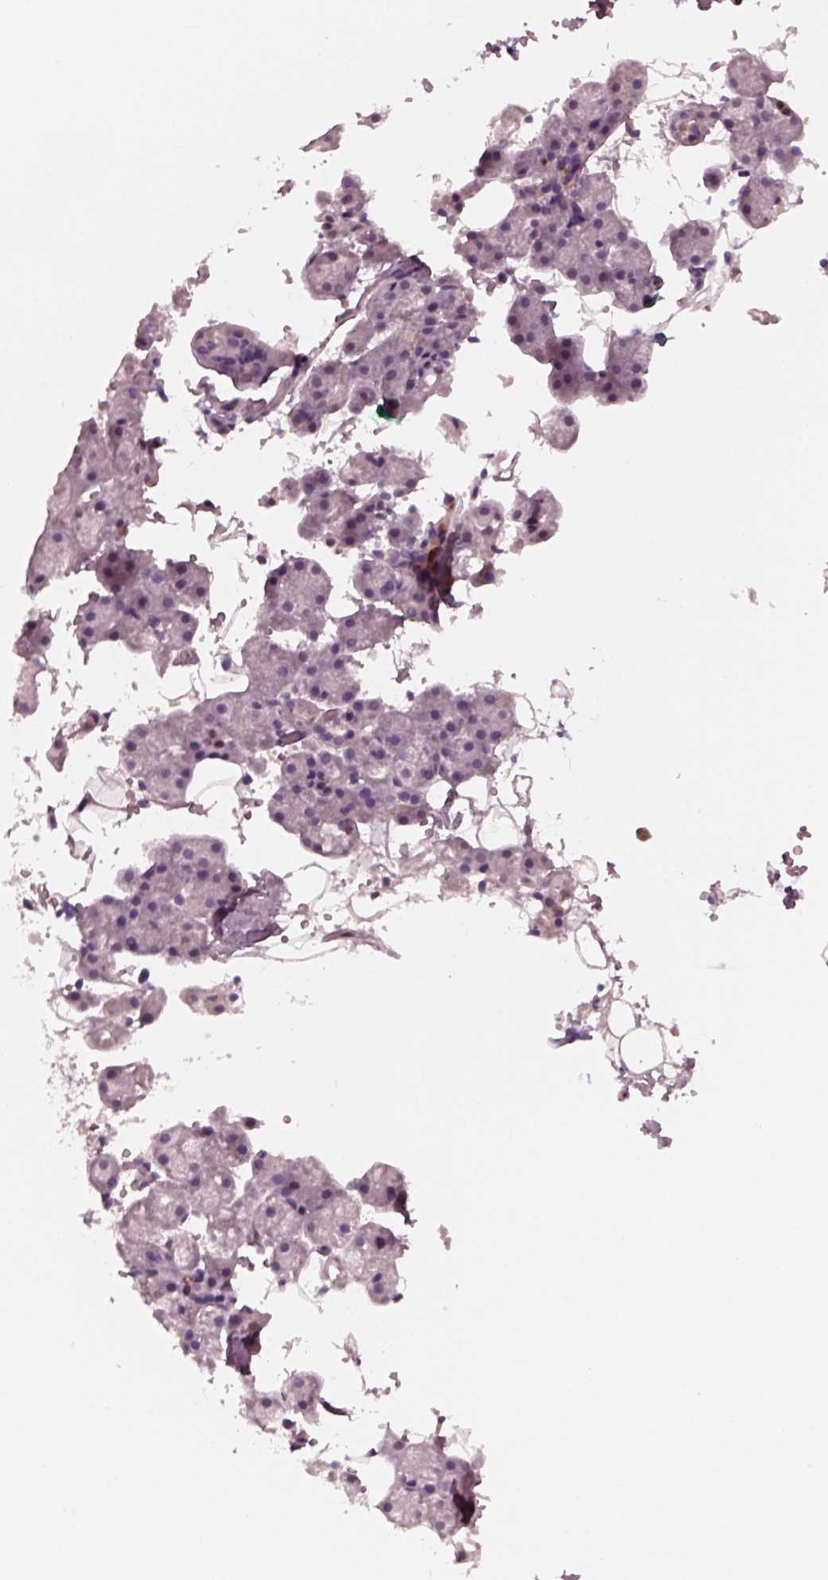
{"staining": {"intensity": "negative", "quantity": "none", "location": "none"}, "tissue": "salivary gland", "cell_type": "Glandular cells", "image_type": "normal", "snomed": [{"axis": "morphology", "description": "Normal tissue, NOS"}, {"axis": "topography", "description": "Salivary gland"}], "caption": "High power microscopy photomicrograph of an immunohistochemistry (IHC) micrograph of normal salivary gland, revealing no significant staining in glandular cells. Nuclei are stained in blue.", "gene": "PORCN", "patient": {"sex": "male", "age": 38}}